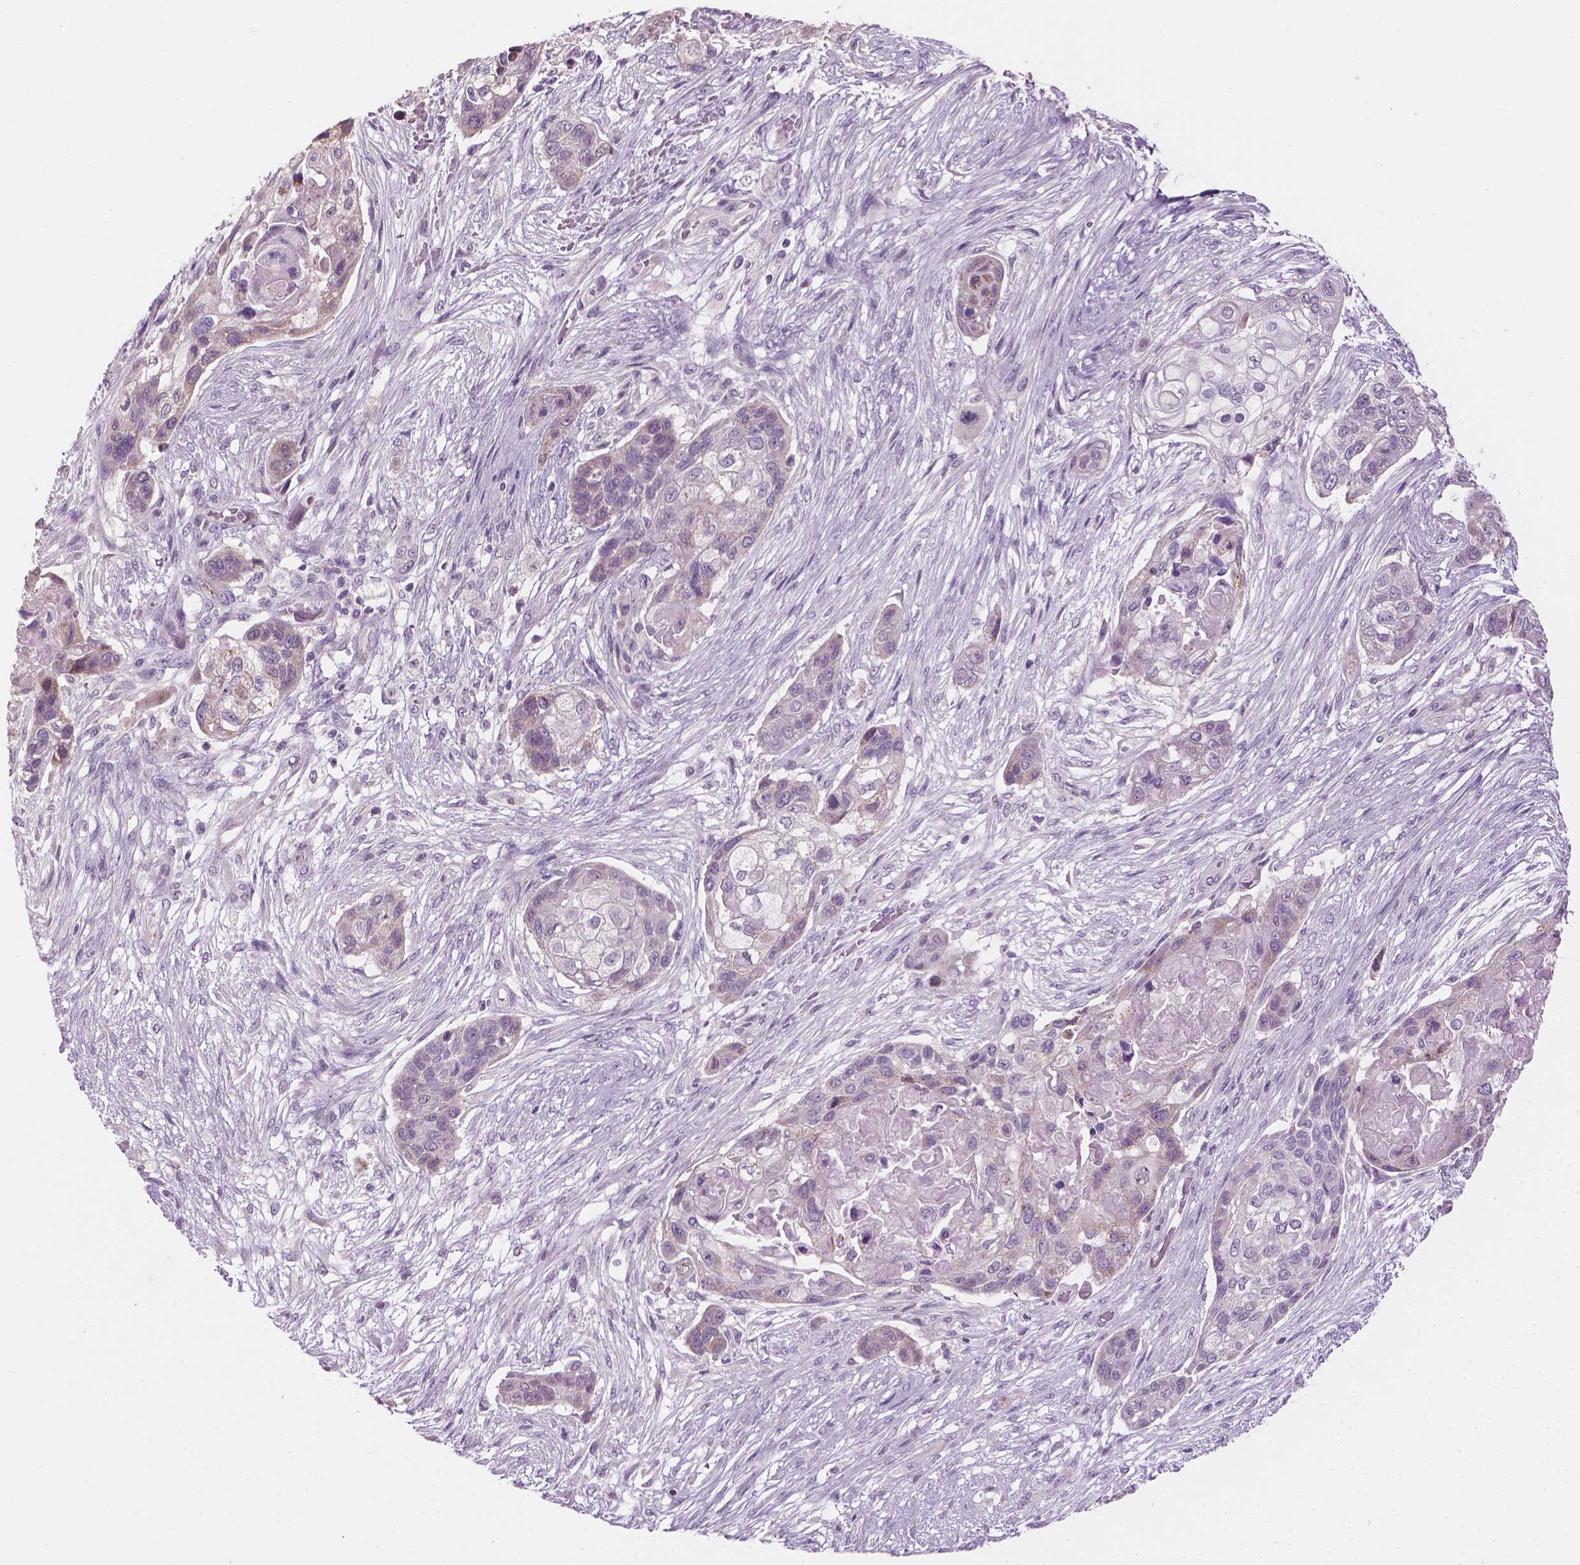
{"staining": {"intensity": "negative", "quantity": "none", "location": "none"}, "tissue": "lung cancer", "cell_type": "Tumor cells", "image_type": "cancer", "snomed": [{"axis": "morphology", "description": "Squamous cell carcinoma, NOS"}, {"axis": "topography", "description": "Lung"}], "caption": "Human squamous cell carcinoma (lung) stained for a protein using IHC exhibits no positivity in tumor cells.", "gene": "CFAP126", "patient": {"sex": "male", "age": 69}}